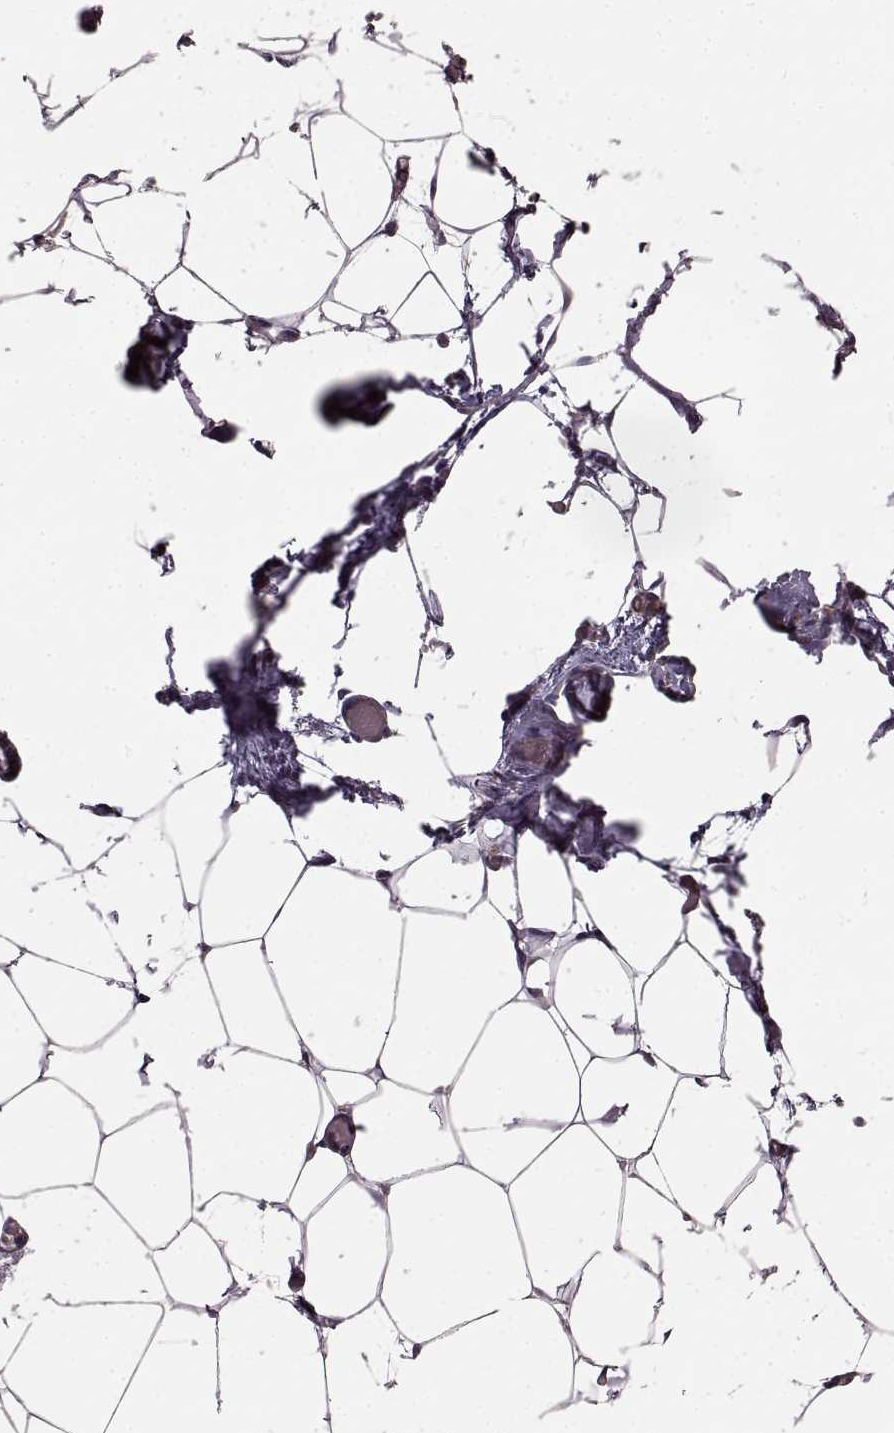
{"staining": {"intensity": "negative", "quantity": "none", "location": "none"}, "tissue": "adipose tissue", "cell_type": "Adipocytes", "image_type": "normal", "snomed": [{"axis": "morphology", "description": "Normal tissue, NOS"}, {"axis": "topography", "description": "Adipose tissue"}], "caption": "DAB (3,3'-diaminobenzidine) immunohistochemical staining of benign adipose tissue reveals no significant expression in adipocytes.", "gene": "RABGAP1", "patient": {"sex": "male", "age": 57}}